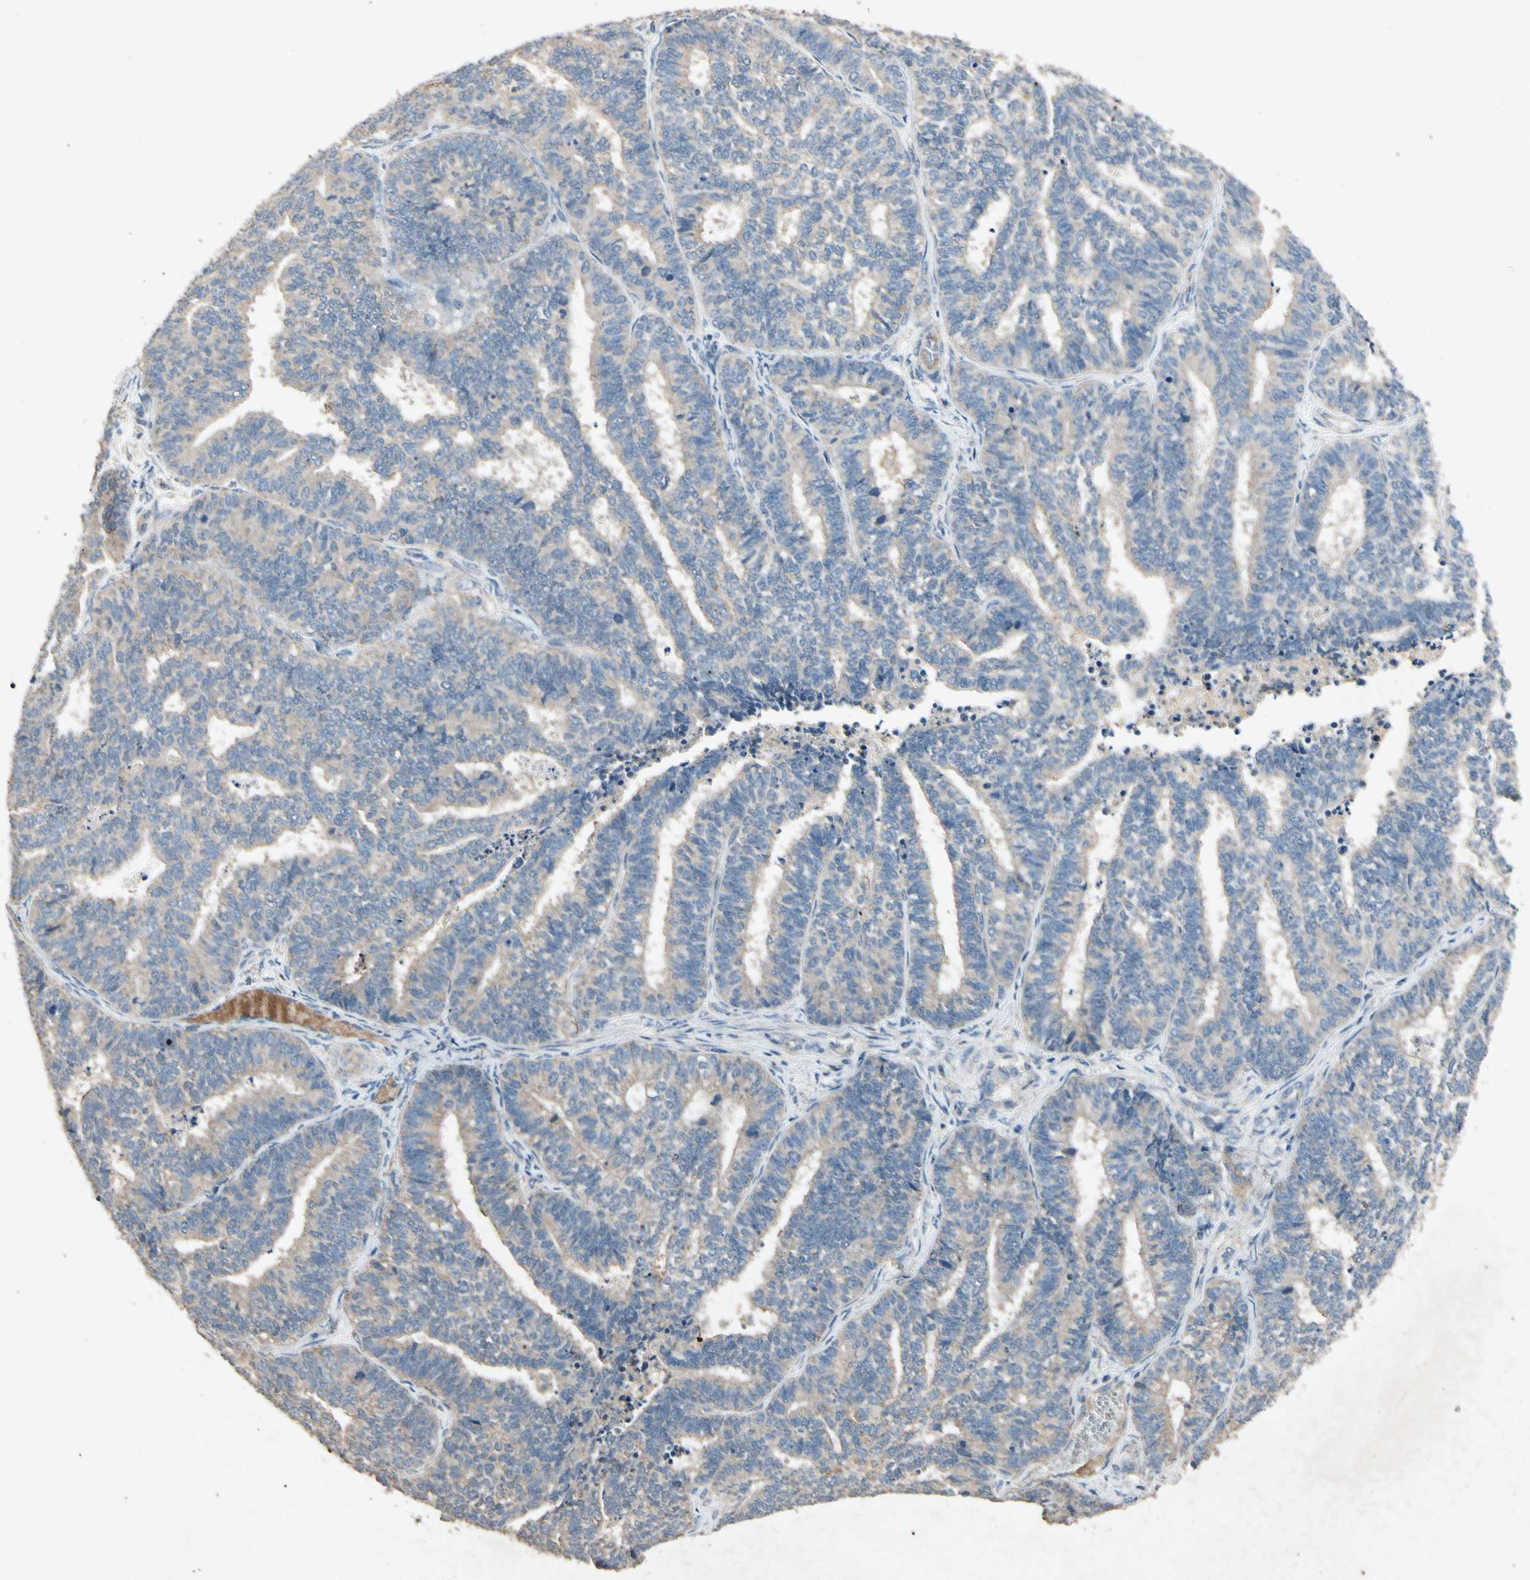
{"staining": {"intensity": "weak", "quantity": "25%-75%", "location": "cytoplasmic/membranous"}, "tissue": "endometrial cancer", "cell_type": "Tumor cells", "image_type": "cancer", "snomed": [{"axis": "morphology", "description": "Adenocarcinoma, NOS"}, {"axis": "topography", "description": "Endometrium"}], "caption": "High-power microscopy captured an IHC micrograph of endometrial cancer, revealing weak cytoplasmic/membranous expression in approximately 25%-75% of tumor cells.", "gene": "GPLD1", "patient": {"sex": "female", "age": 70}}